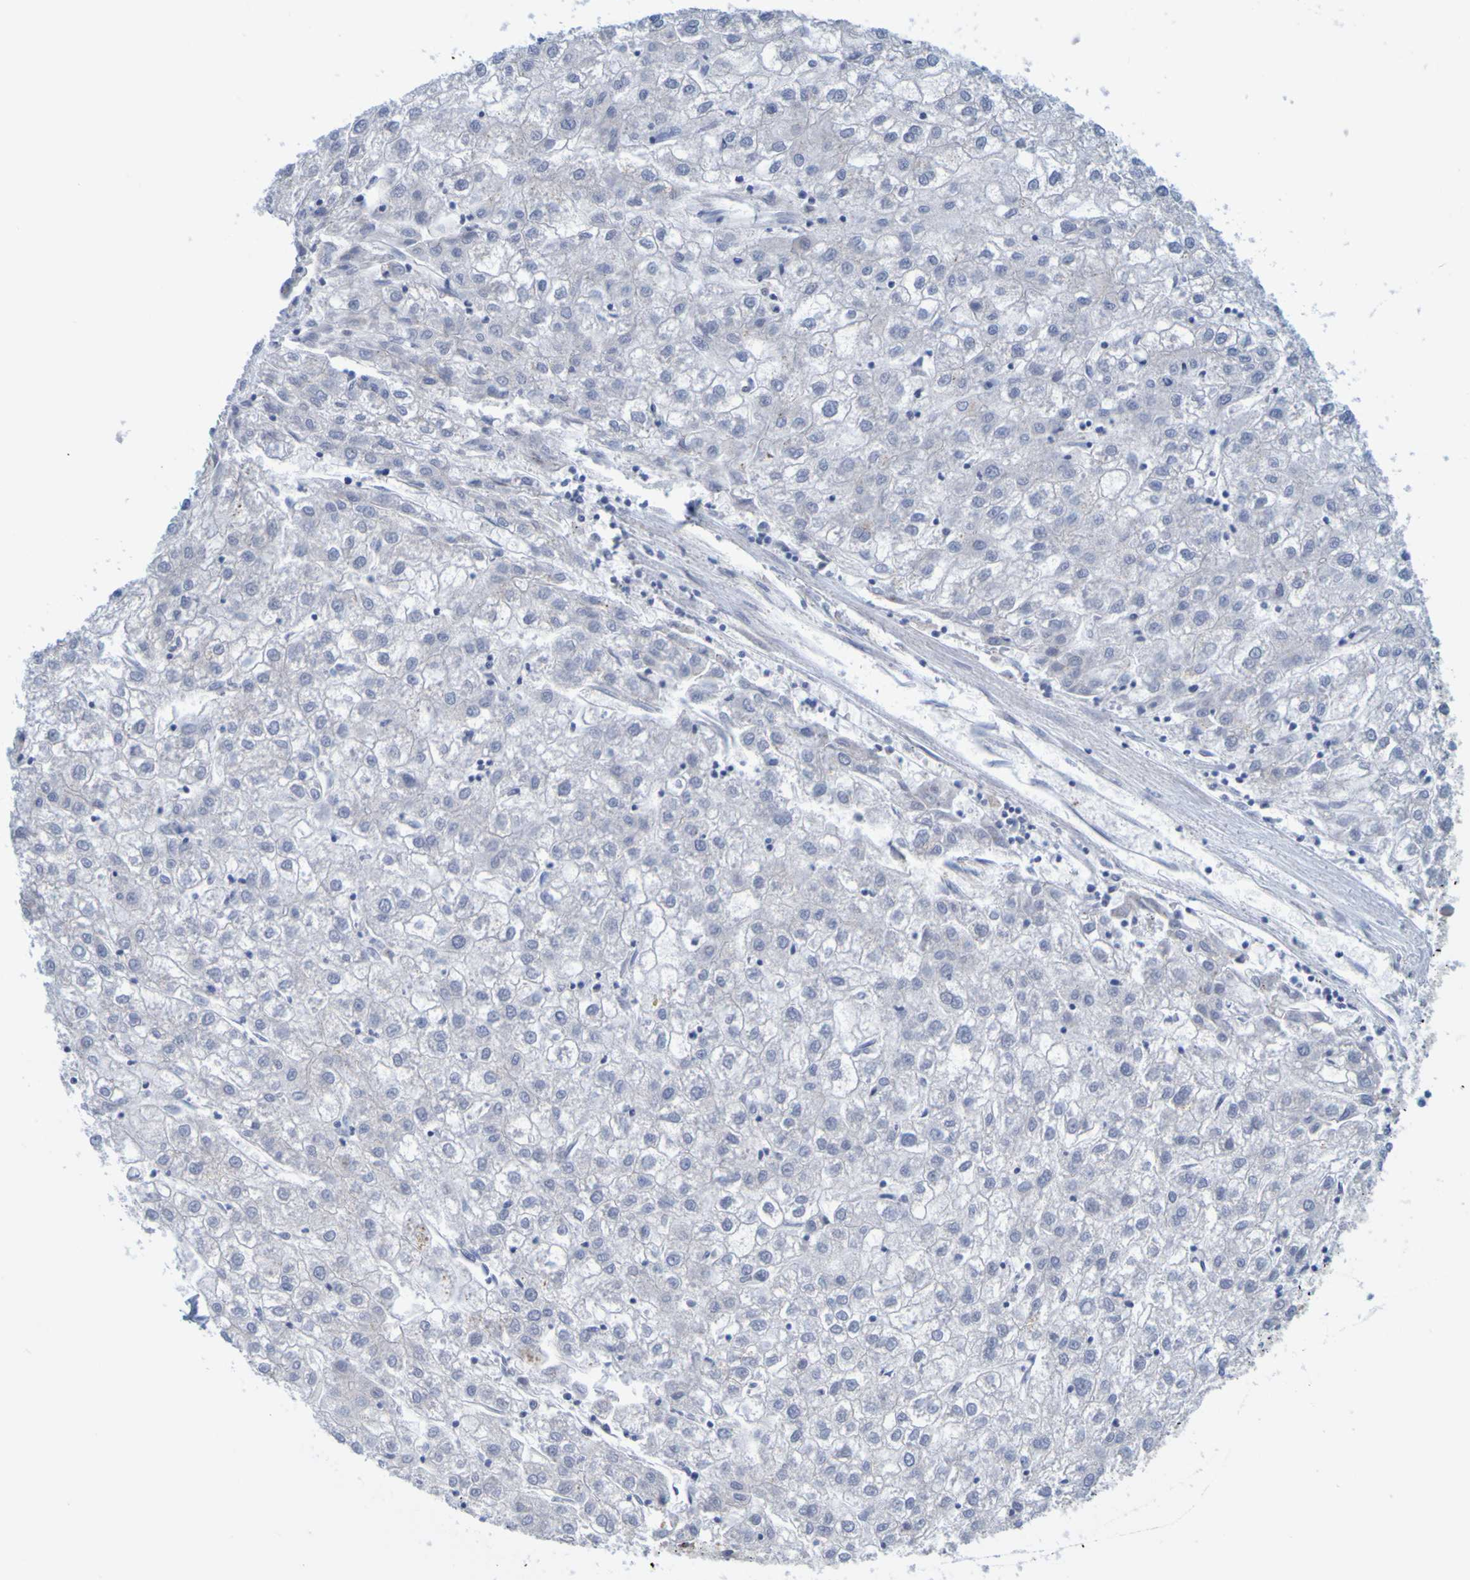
{"staining": {"intensity": "negative", "quantity": "none", "location": "none"}, "tissue": "liver cancer", "cell_type": "Tumor cells", "image_type": "cancer", "snomed": [{"axis": "morphology", "description": "Carcinoma, Hepatocellular, NOS"}, {"axis": "topography", "description": "Liver"}], "caption": "This is an immunohistochemistry (IHC) histopathology image of human liver cancer. There is no positivity in tumor cells.", "gene": "ENDOU", "patient": {"sex": "male", "age": 72}}